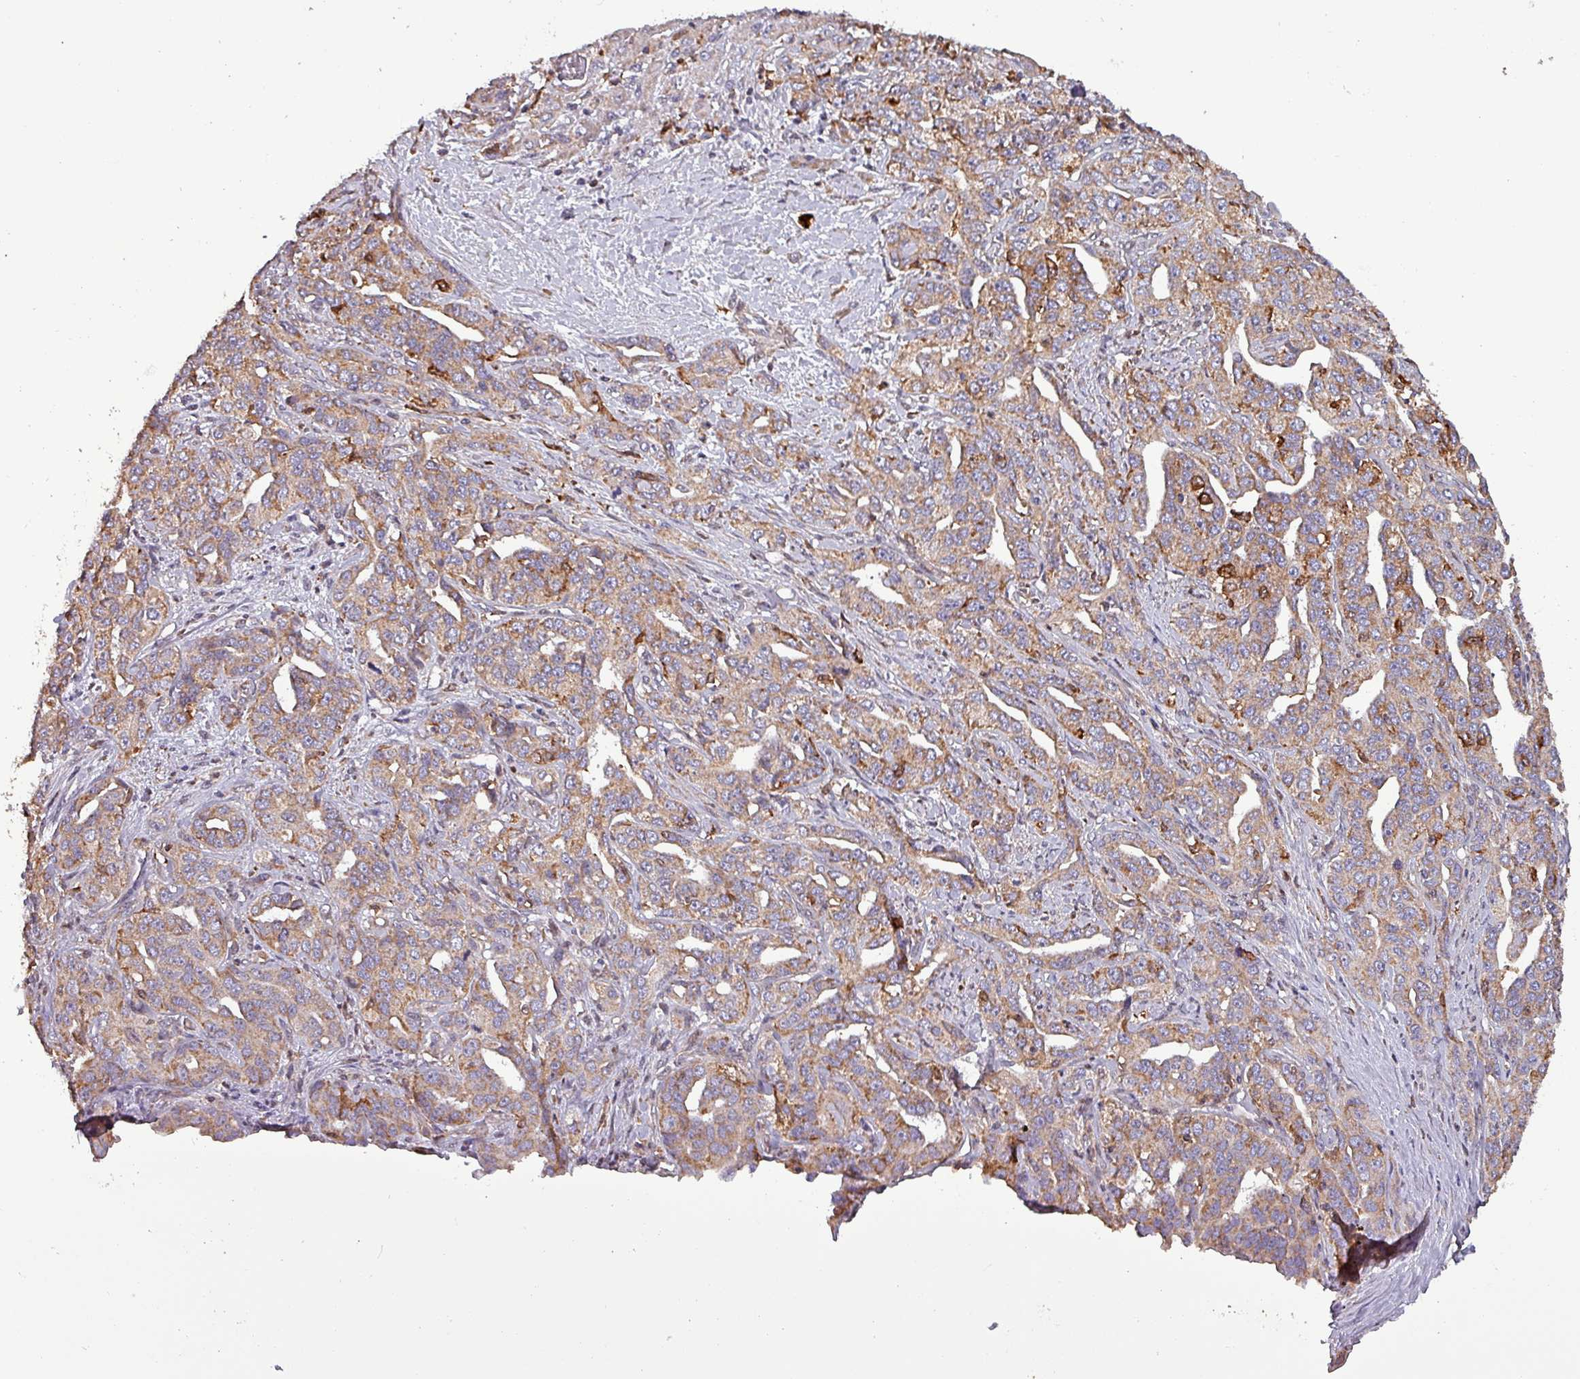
{"staining": {"intensity": "moderate", "quantity": ">75%", "location": "cytoplasmic/membranous"}, "tissue": "liver cancer", "cell_type": "Tumor cells", "image_type": "cancer", "snomed": [{"axis": "morphology", "description": "Cholangiocarcinoma"}, {"axis": "topography", "description": "Liver"}], "caption": "Liver cancer stained with a brown dye shows moderate cytoplasmic/membranous positive expression in approximately >75% of tumor cells.", "gene": "SCIN", "patient": {"sex": "male", "age": 59}}